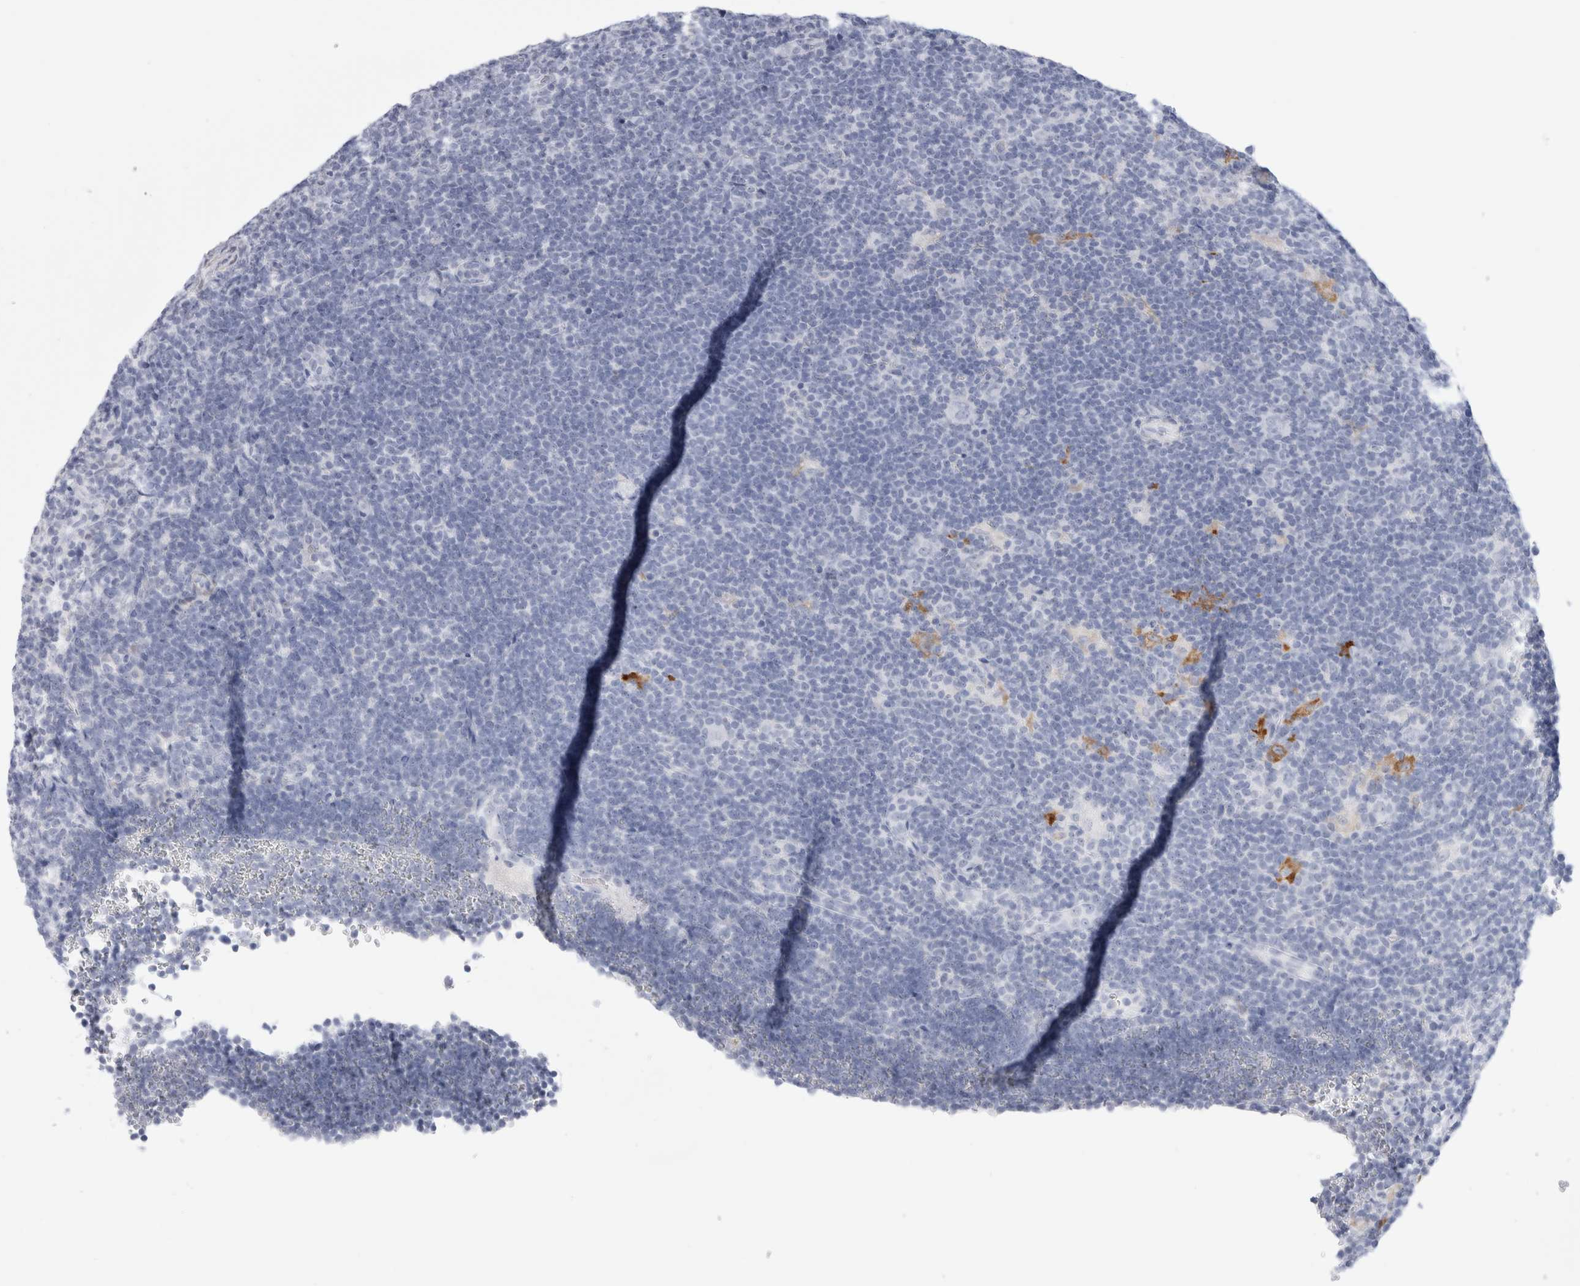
{"staining": {"intensity": "negative", "quantity": "none", "location": "none"}, "tissue": "lymphoma", "cell_type": "Tumor cells", "image_type": "cancer", "snomed": [{"axis": "morphology", "description": "Hodgkin's disease, NOS"}, {"axis": "topography", "description": "Lymph node"}], "caption": "High magnification brightfield microscopy of lymphoma stained with DAB (brown) and counterstained with hematoxylin (blue): tumor cells show no significant positivity.", "gene": "MUC15", "patient": {"sex": "female", "age": 57}}